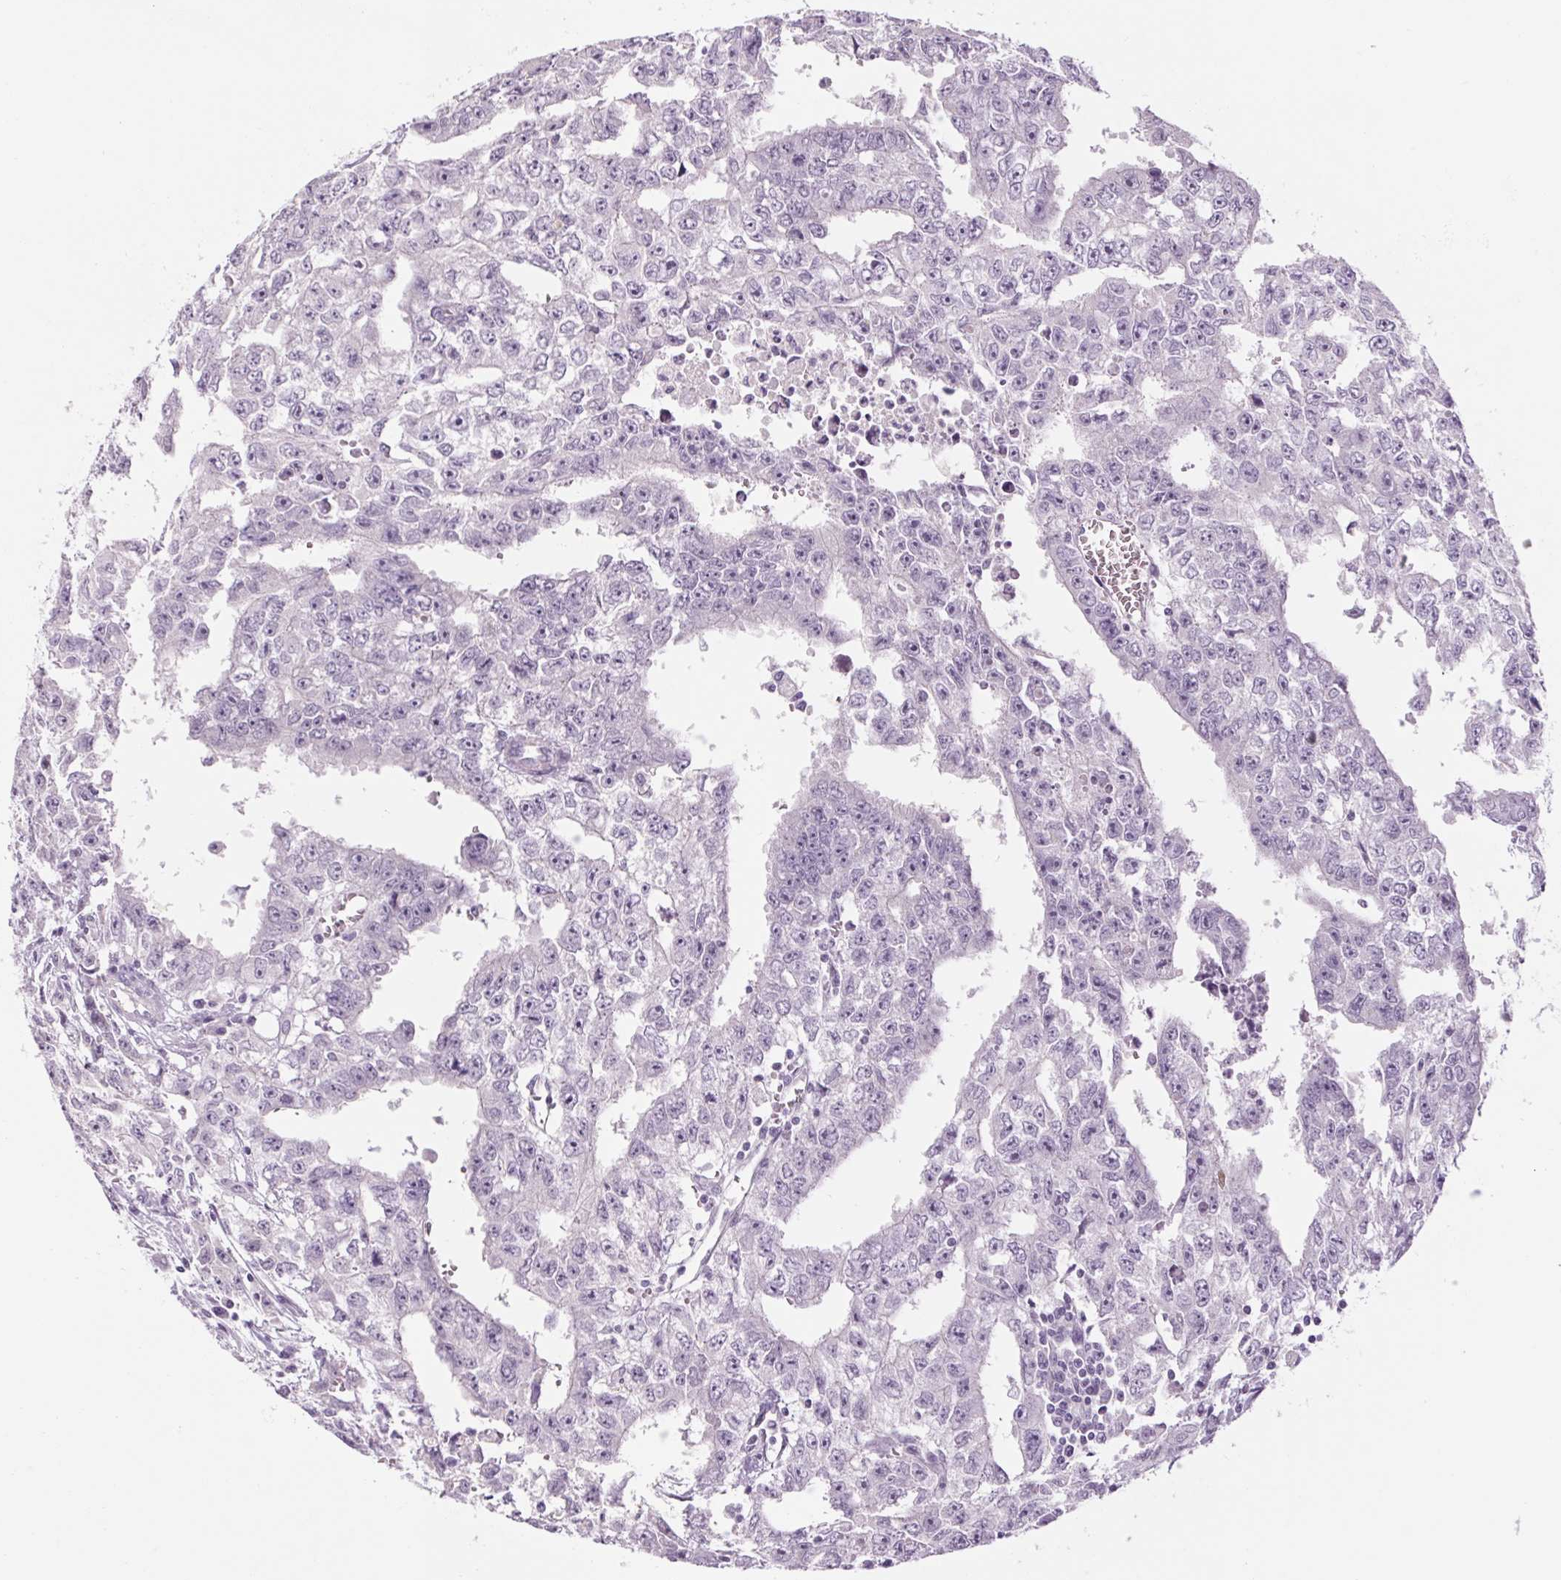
{"staining": {"intensity": "negative", "quantity": "none", "location": "none"}, "tissue": "testis cancer", "cell_type": "Tumor cells", "image_type": "cancer", "snomed": [{"axis": "morphology", "description": "Carcinoma, Embryonal, NOS"}, {"axis": "morphology", "description": "Teratoma, malignant, NOS"}, {"axis": "topography", "description": "Testis"}], "caption": "Tumor cells show no significant expression in embryonal carcinoma (testis).", "gene": "RPTN", "patient": {"sex": "male", "age": 24}}